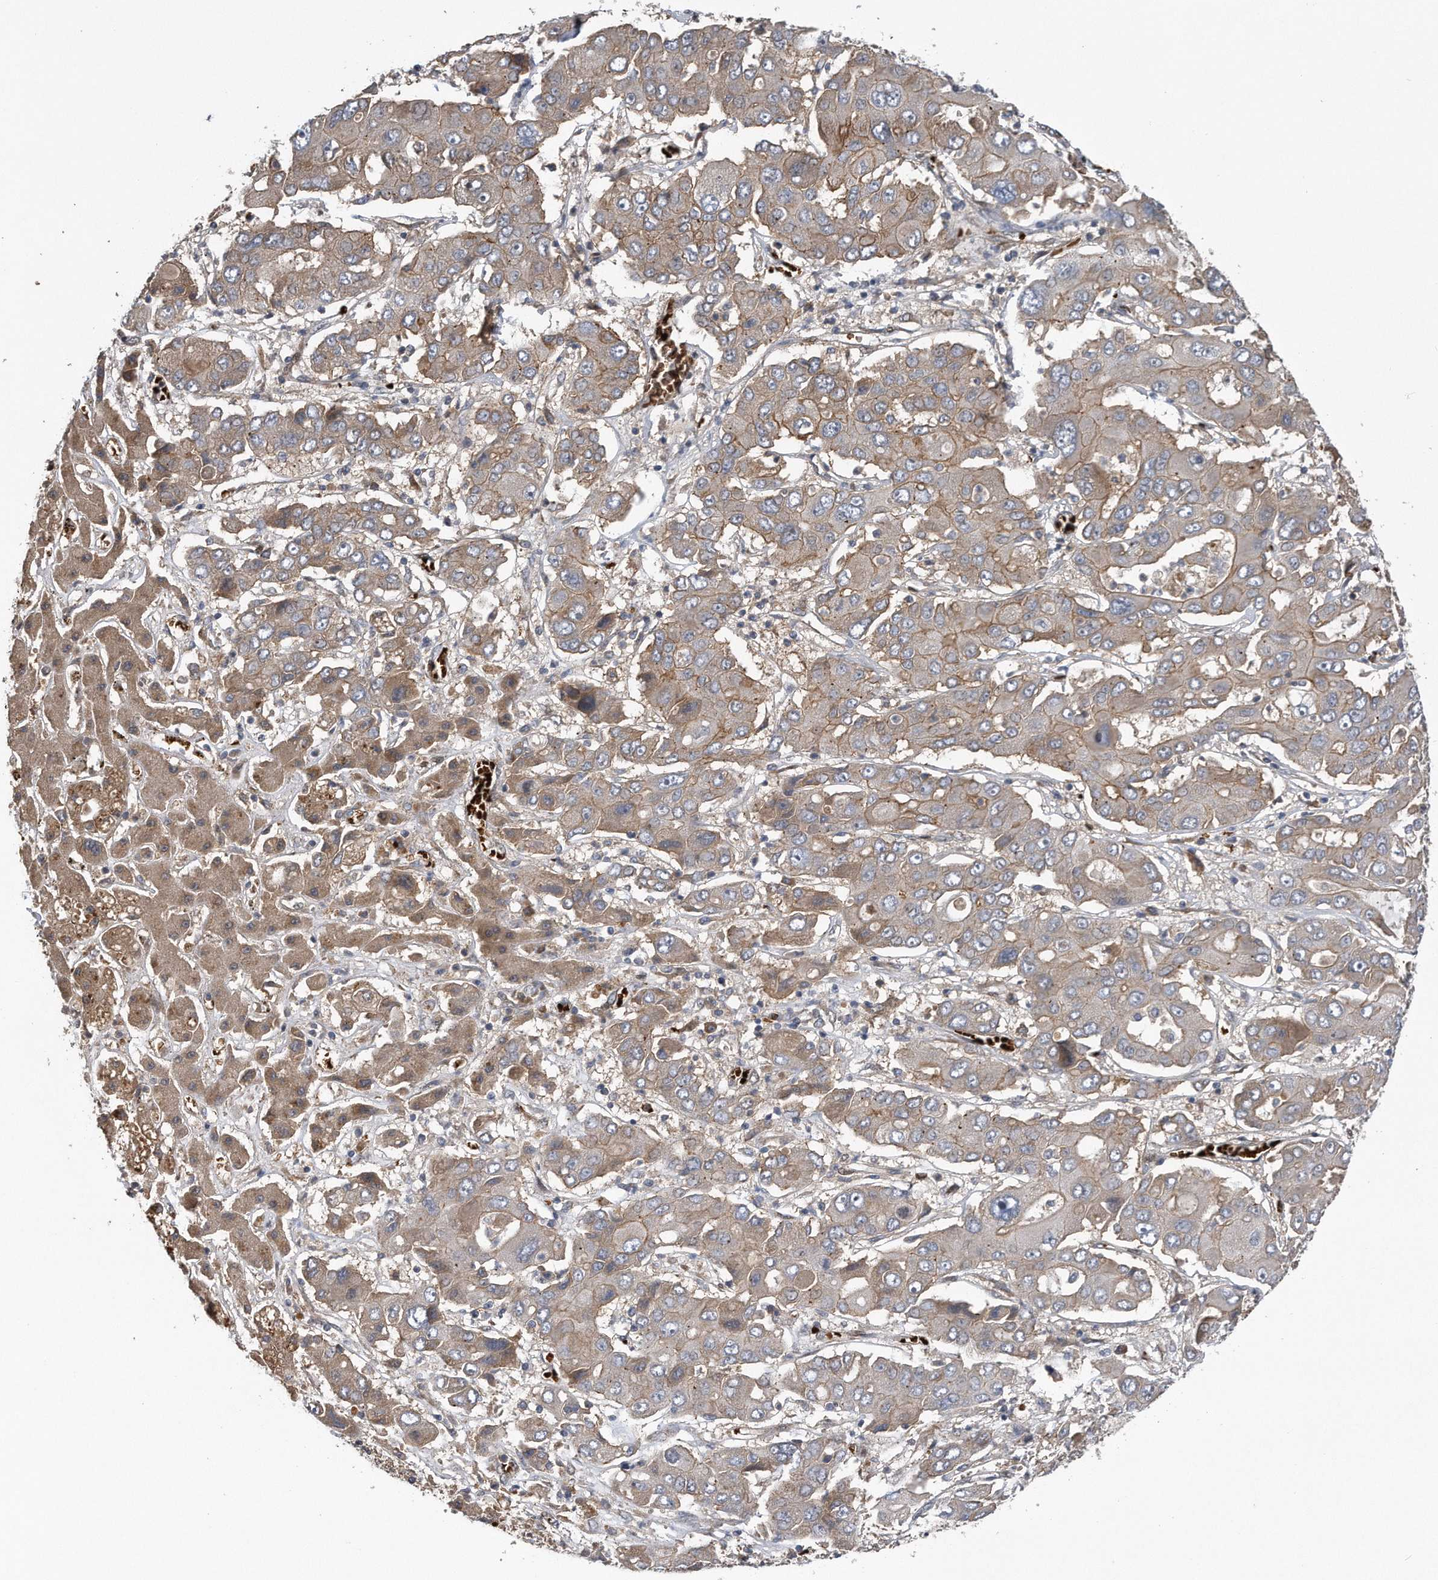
{"staining": {"intensity": "weak", "quantity": ">75%", "location": "cytoplasmic/membranous"}, "tissue": "liver cancer", "cell_type": "Tumor cells", "image_type": "cancer", "snomed": [{"axis": "morphology", "description": "Cholangiocarcinoma"}, {"axis": "topography", "description": "Liver"}], "caption": "IHC image of liver cholangiocarcinoma stained for a protein (brown), which exhibits low levels of weak cytoplasmic/membranous positivity in about >75% of tumor cells.", "gene": "ZNF79", "patient": {"sex": "male", "age": 67}}